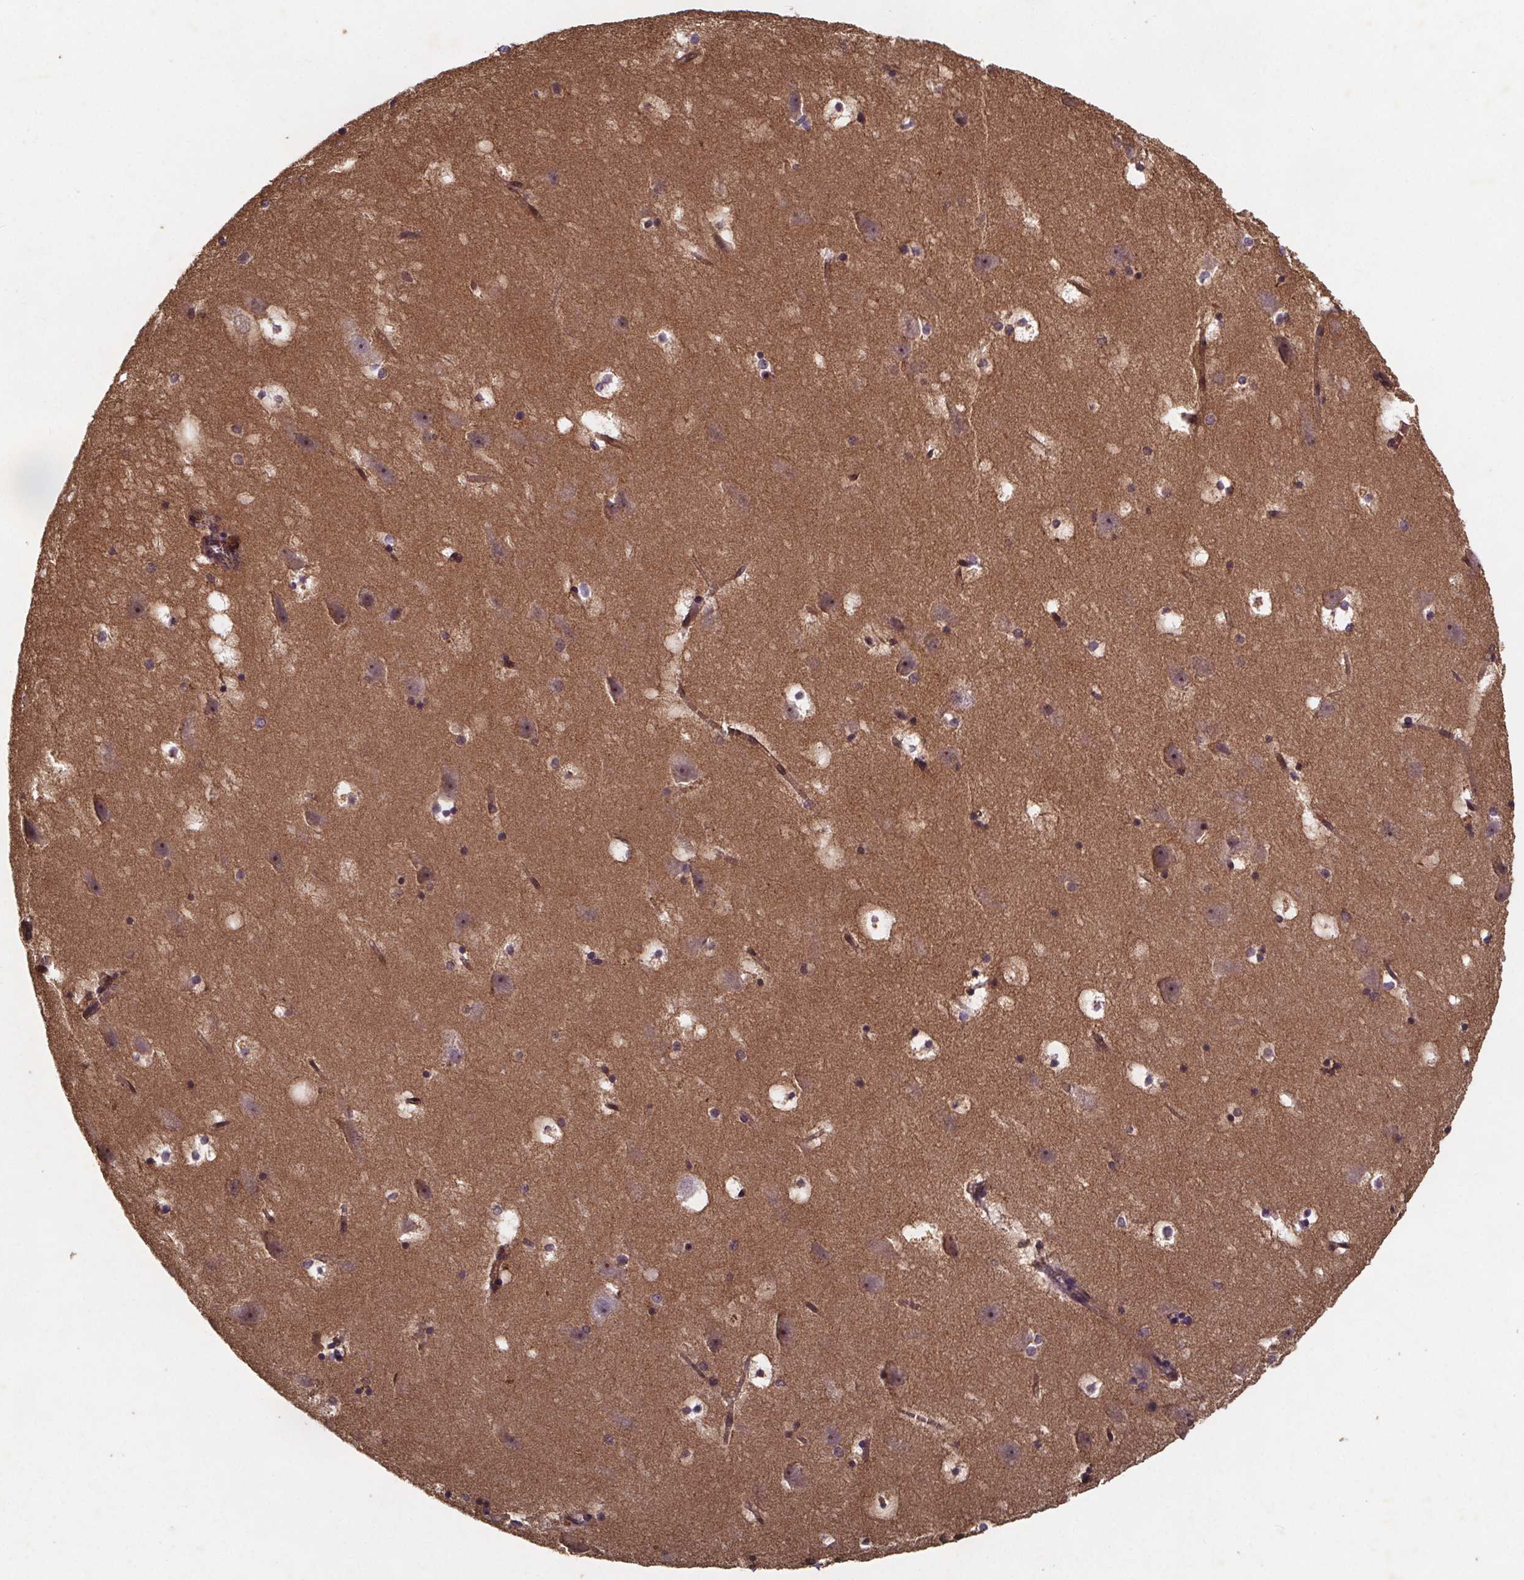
{"staining": {"intensity": "negative", "quantity": "none", "location": "none"}, "tissue": "hippocampus", "cell_type": "Glial cells", "image_type": "normal", "snomed": [{"axis": "morphology", "description": "Normal tissue, NOS"}, {"axis": "topography", "description": "Hippocampus"}], "caption": "Immunohistochemical staining of unremarkable hippocampus reveals no significant positivity in glial cells. The staining is performed using DAB brown chromogen with nuclei counter-stained in using hematoxylin.", "gene": "FASTKD3", "patient": {"sex": "male", "age": 58}}